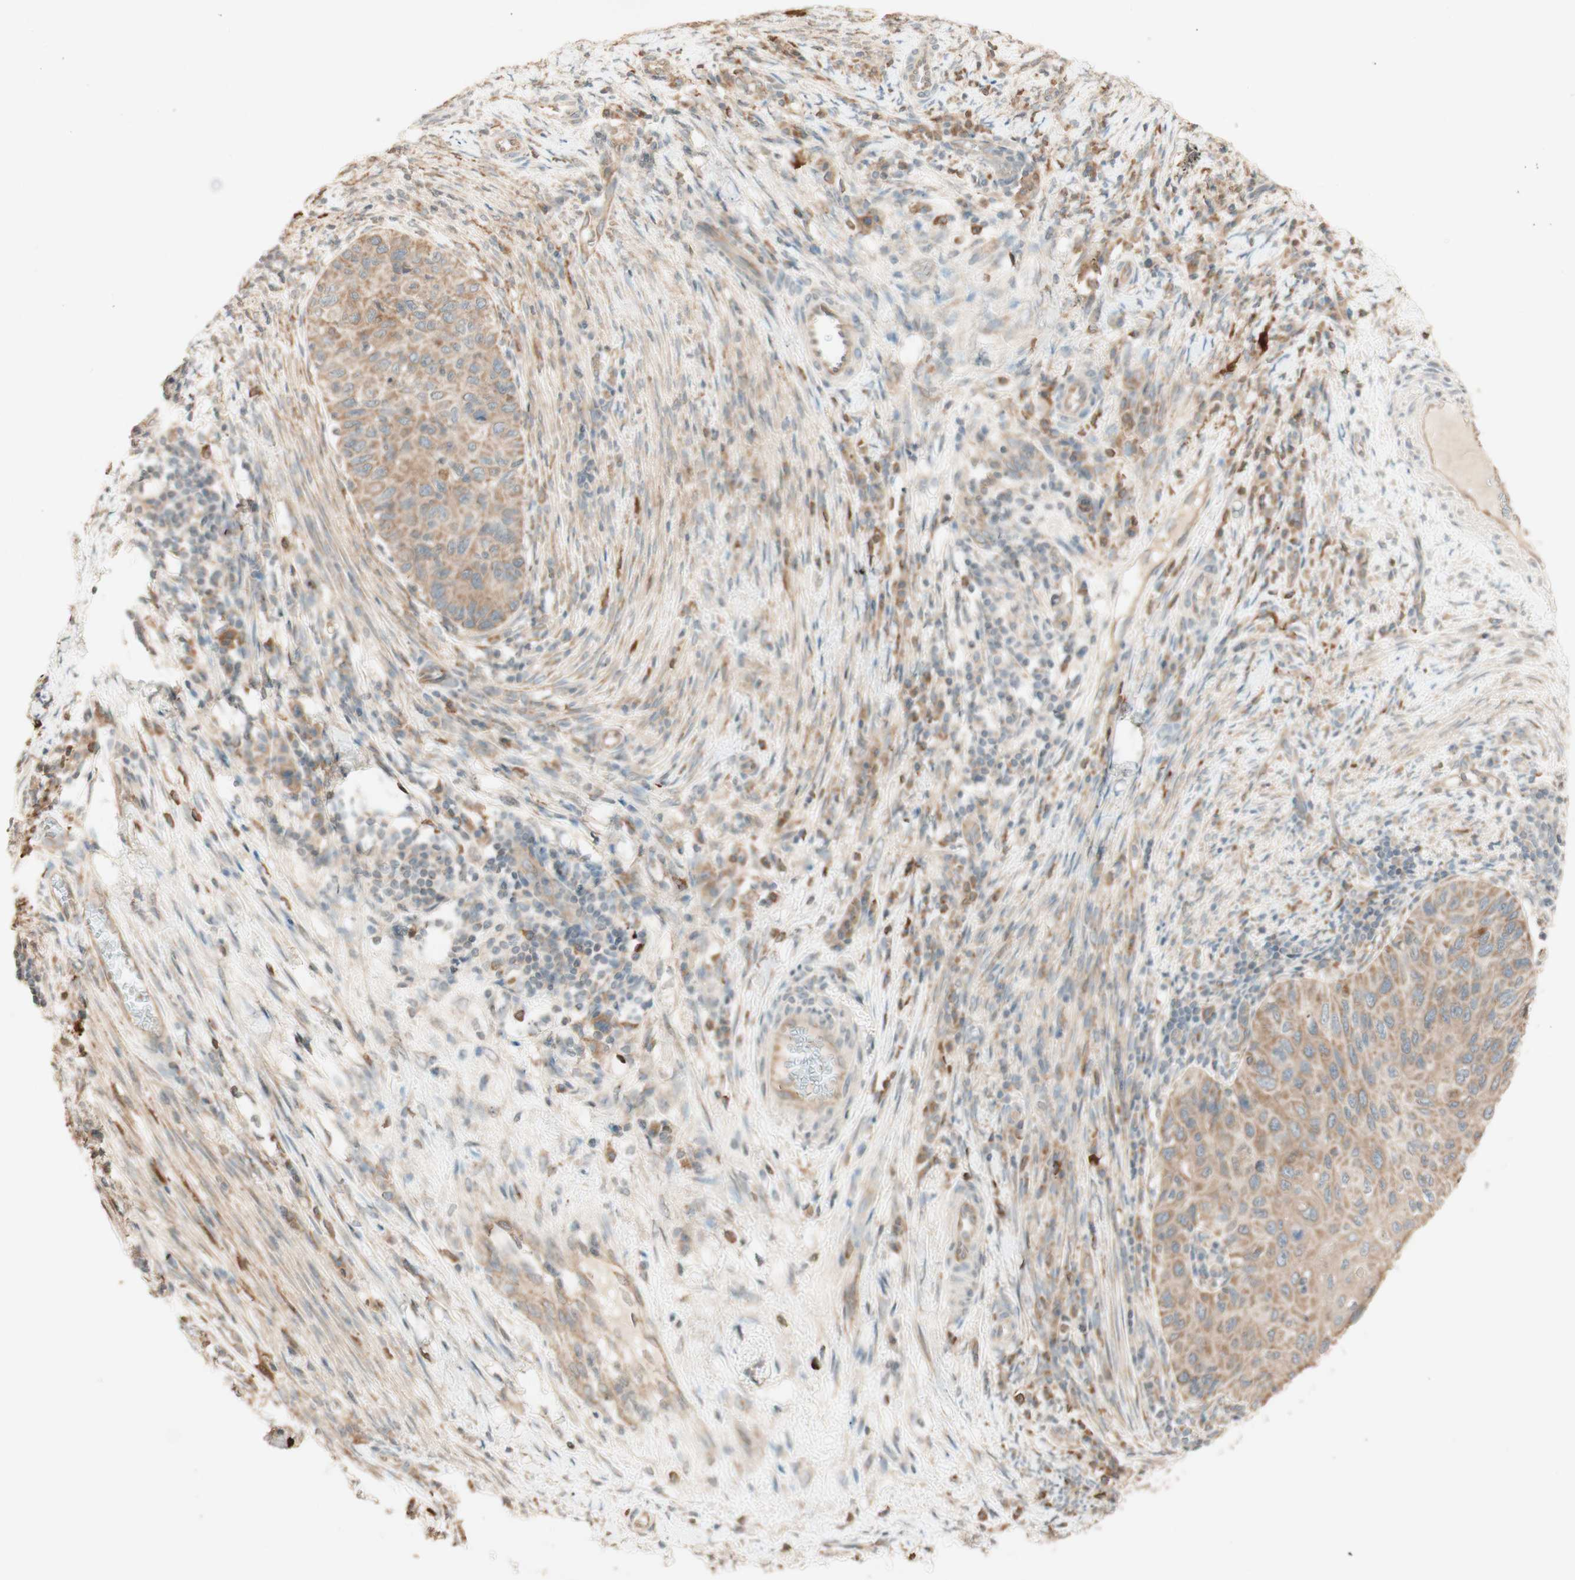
{"staining": {"intensity": "weak", "quantity": ">75%", "location": "cytoplasmic/membranous"}, "tissue": "cervical cancer", "cell_type": "Tumor cells", "image_type": "cancer", "snomed": [{"axis": "morphology", "description": "Squamous cell carcinoma, NOS"}, {"axis": "topography", "description": "Cervix"}], "caption": "Cervical cancer (squamous cell carcinoma) stained for a protein (brown) reveals weak cytoplasmic/membranous positive positivity in about >75% of tumor cells.", "gene": "CLCN2", "patient": {"sex": "female", "age": 70}}